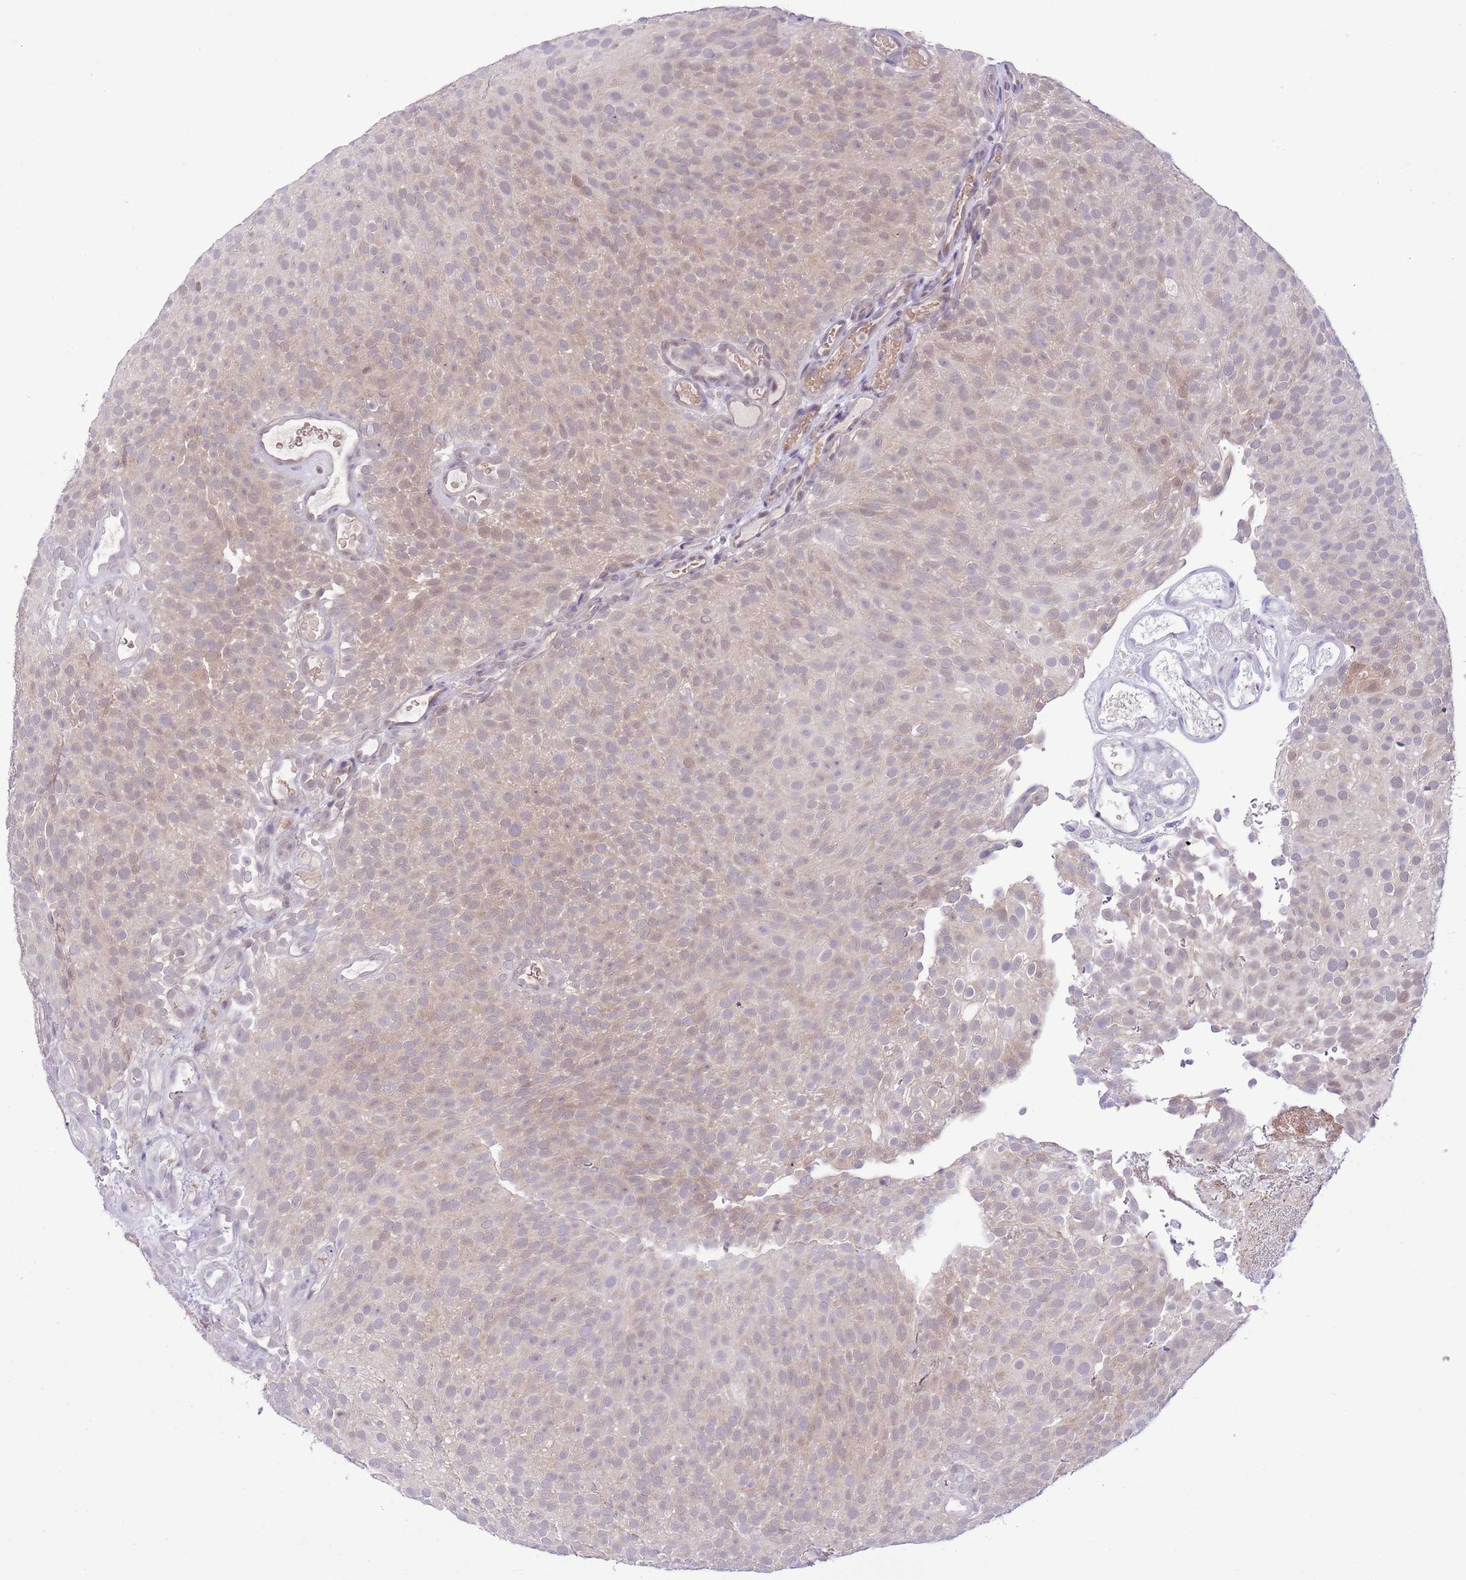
{"staining": {"intensity": "weak", "quantity": "25%-75%", "location": "cytoplasmic/membranous"}, "tissue": "urothelial cancer", "cell_type": "Tumor cells", "image_type": "cancer", "snomed": [{"axis": "morphology", "description": "Urothelial carcinoma, Low grade"}, {"axis": "topography", "description": "Urinary bladder"}], "caption": "Urothelial carcinoma (low-grade) stained for a protein (brown) shows weak cytoplasmic/membranous positive staining in approximately 25%-75% of tumor cells.", "gene": "GALK2", "patient": {"sex": "male", "age": 78}}